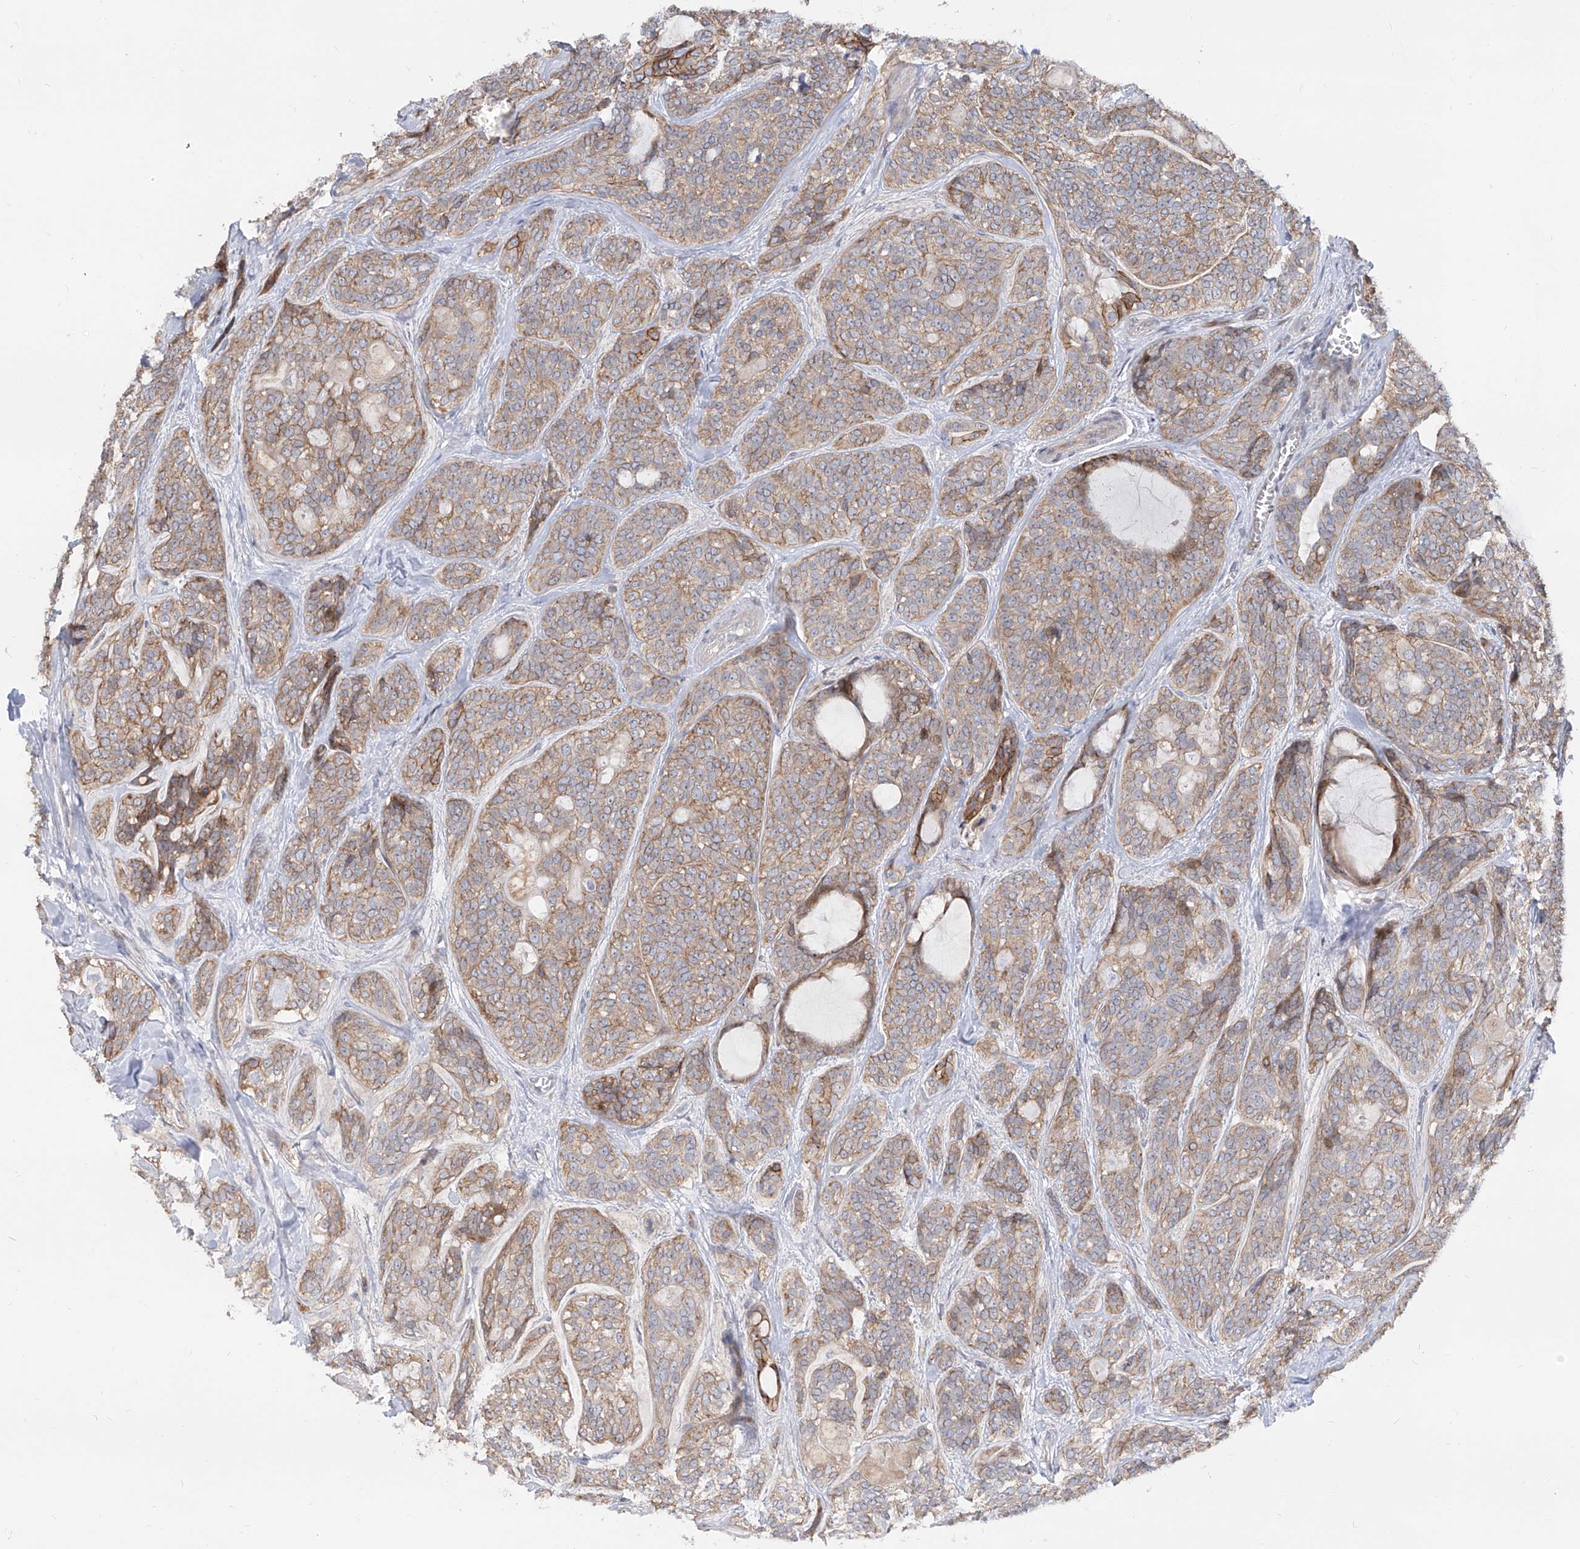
{"staining": {"intensity": "weak", "quantity": "25%-75%", "location": "cytoplasmic/membranous"}, "tissue": "head and neck cancer", "cell_type": "Tumor cells", "image_type": "cancer", "snomed": [{"axis": "morphology", "description": "Adenocarcinoma, NOS"}, {"axis": "topography", "description": "Head-Neck"}], "caption": "High-magnification brightfield microscopy of head and neck cancer stained with DAB (3,3'-diaminobenzidine) (brown) and counterstained with hematoxylin (blue). tumor cells exhibit weak cytoplasmic/membranous expression is present in approximately25%-75% of cells.", "gene": "LRRC1", "patient": {"sex": "male", "age": 66}}